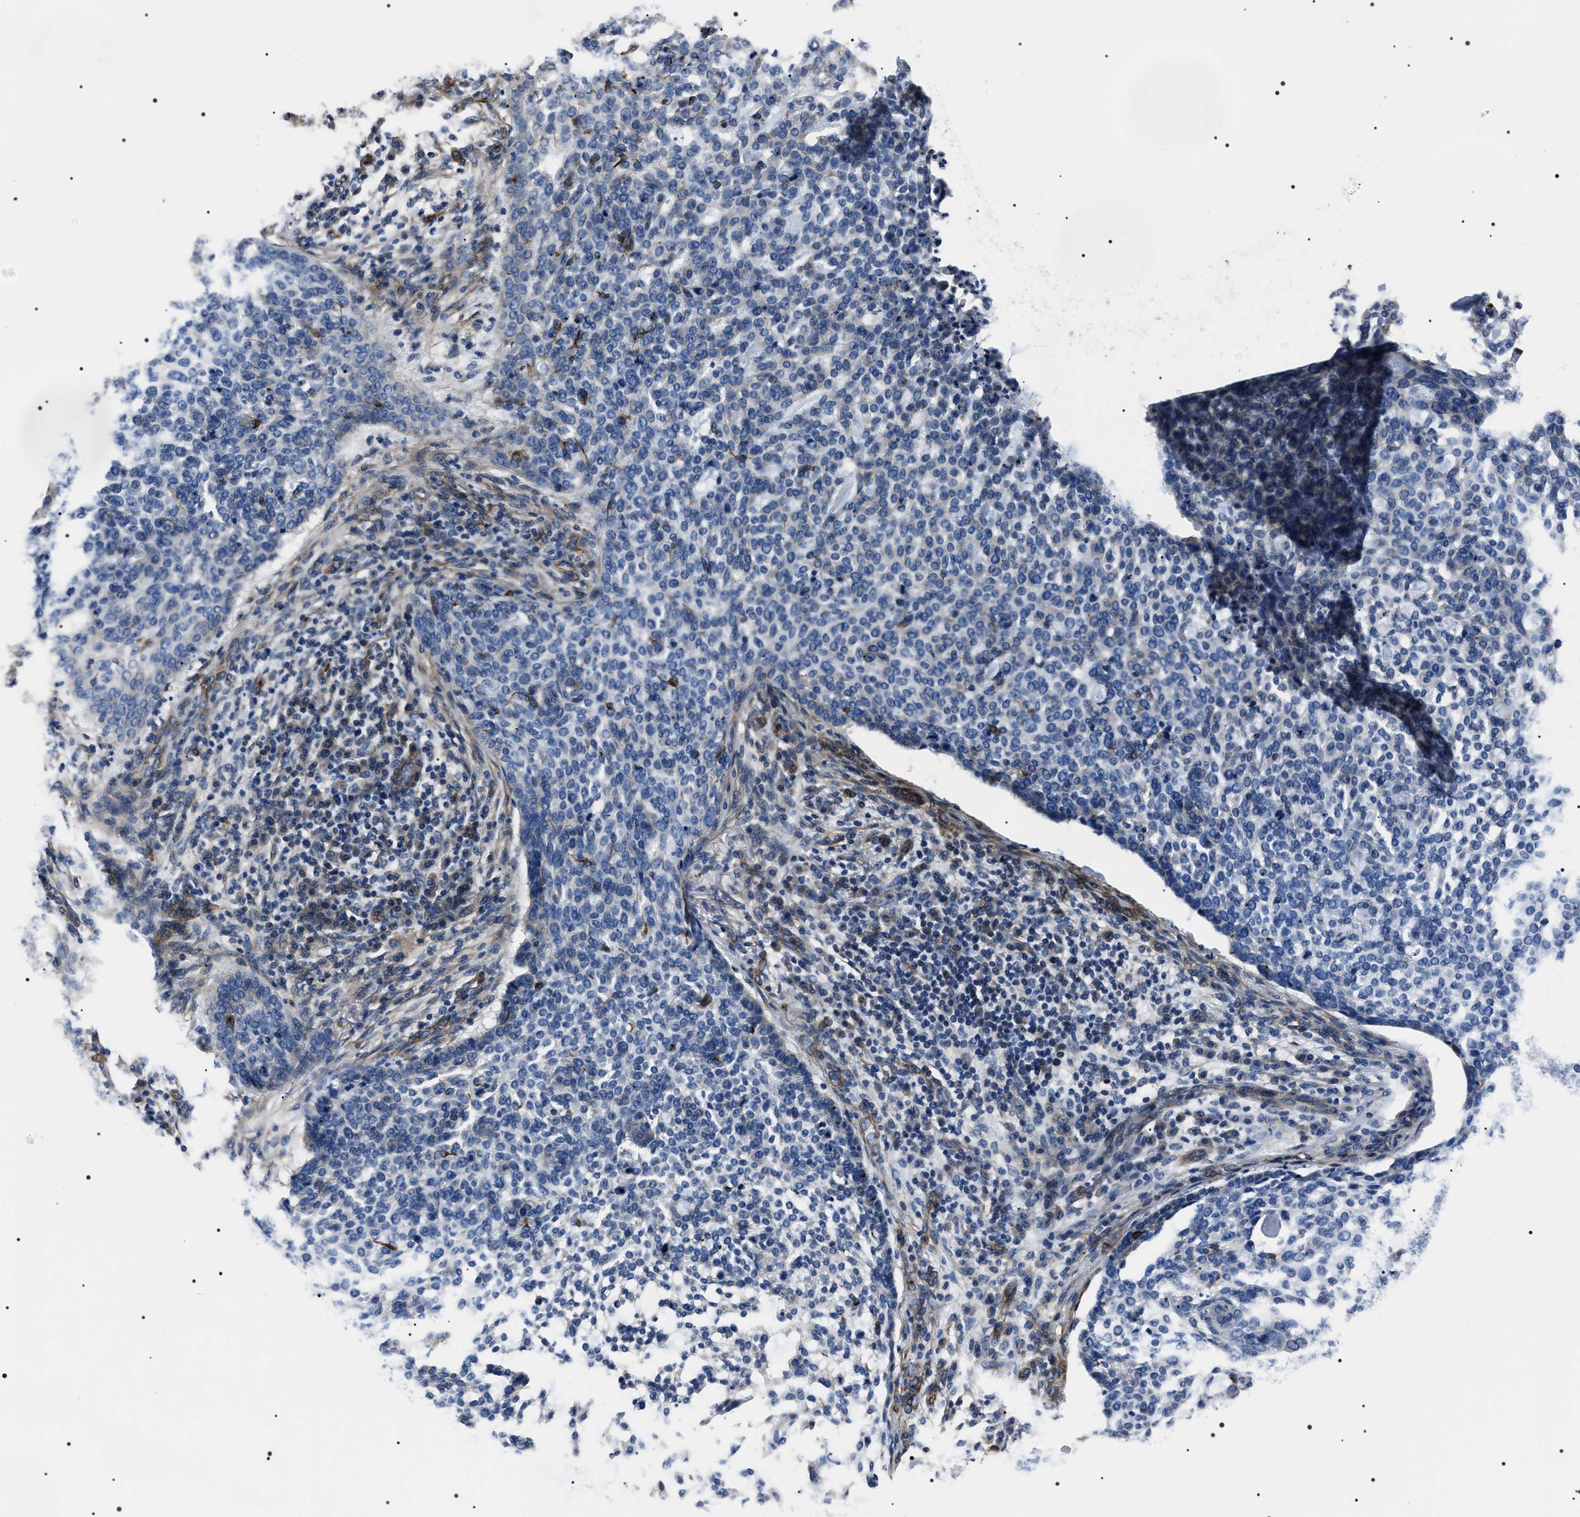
{"staining": {"intensity": "negative", "quantity": "none", "location": "none"}, "tissue": "skin cancer", "cell_type": "Tumor cells", "image_type": "cancer", "snomed": [{"axis": "morphology", "description": "Basal cell carcinoma"}, {"axis": "topography", "description": "Skin"}], "caption": "Immunohistochemistry (IHC) of skin basal cell carcinoma demonstrates no staining in tumor cells. (DAB immunohistochemistry, high magnification).", "gene": "BAG2", "patient": {"sex": "female", "age": 64}}